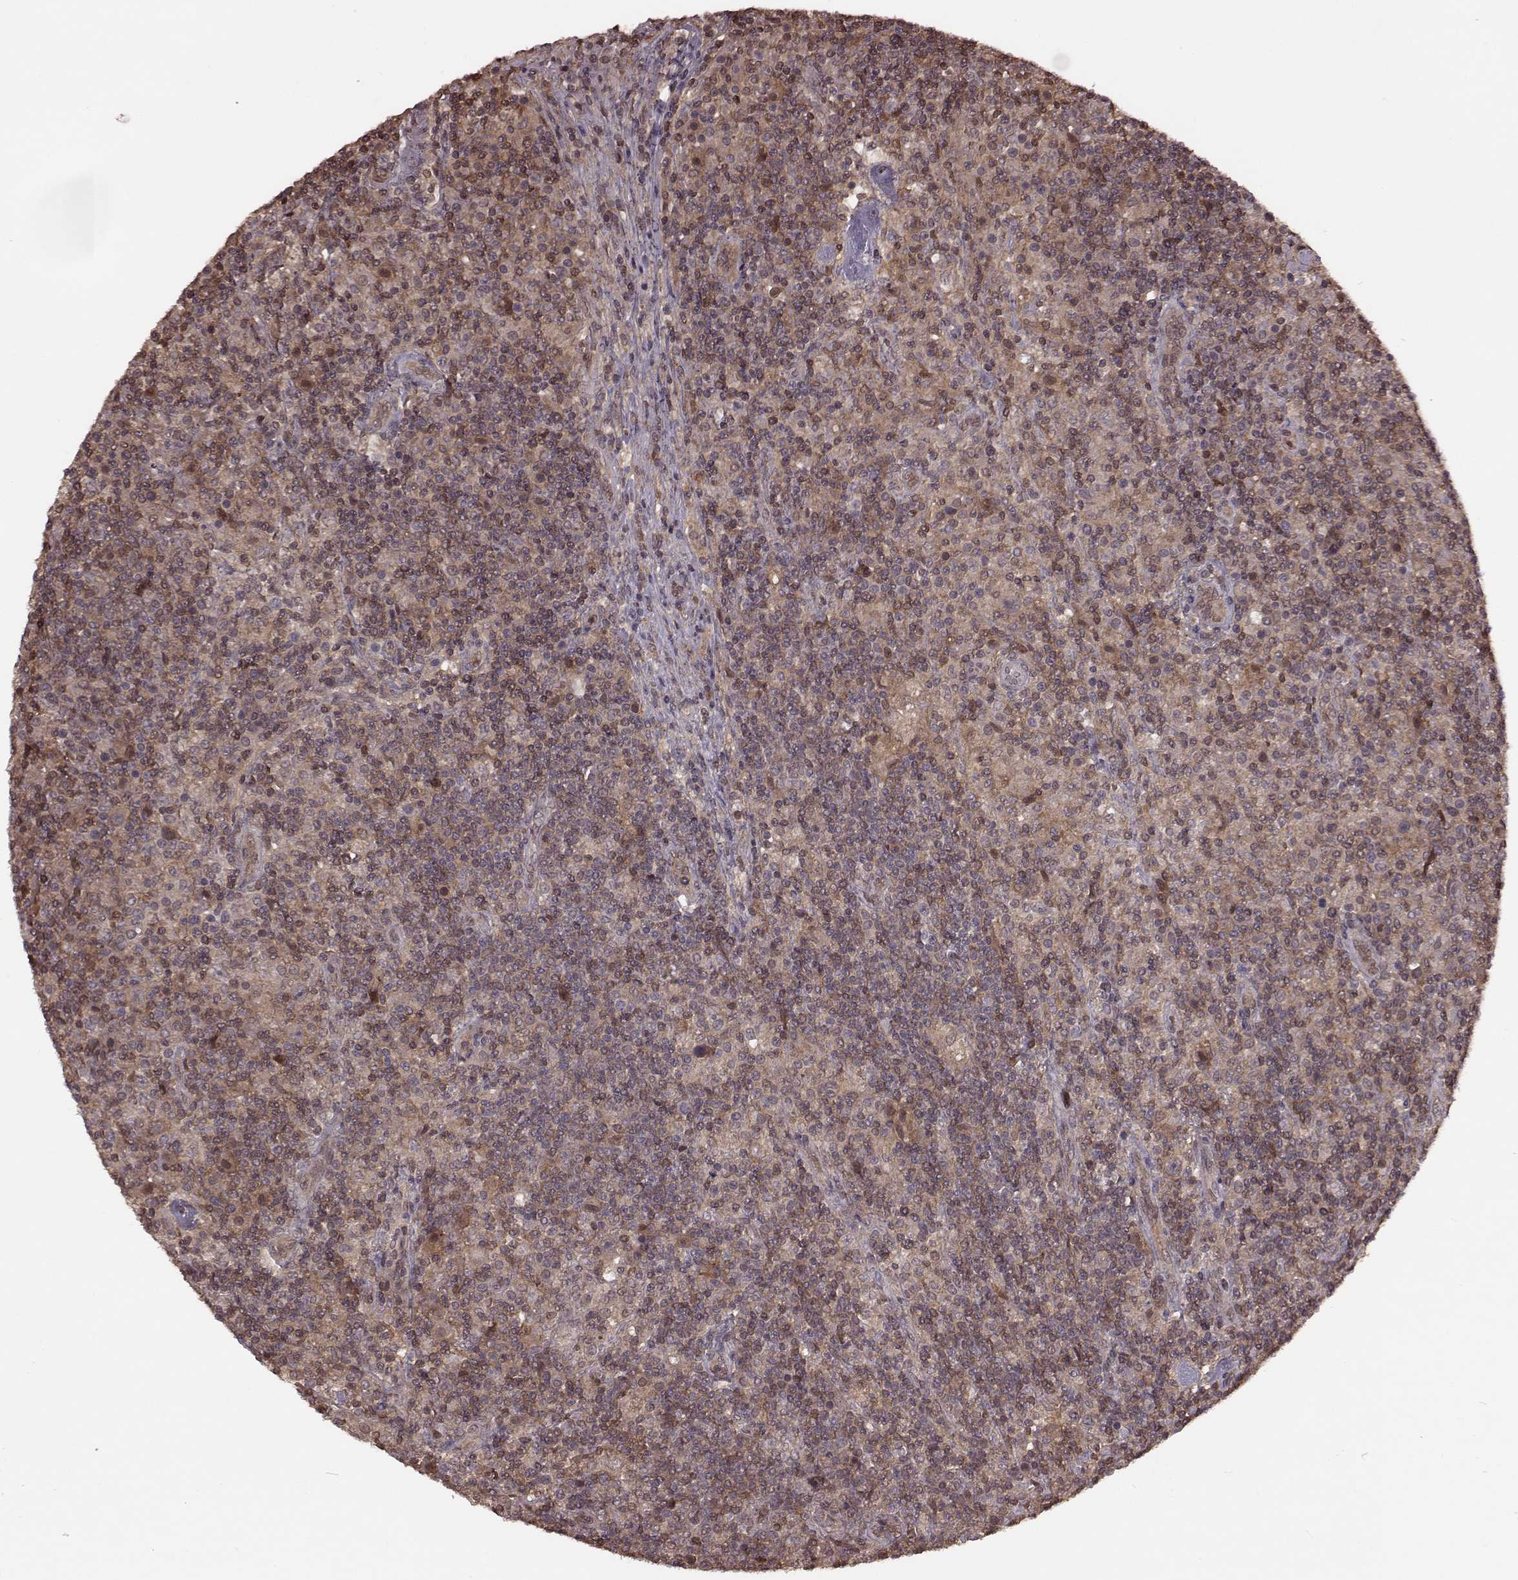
{"staining": {"intensity": "weak", "quantity": "25%-75%", "location": "cytoplasmic/membranous"}, "tissue": "lymphoma", "cell_type": "Tumor cells", "image_type": "cancer", "snomed": [{"axis": "morphology", "description": "Hodgkin's disease, NOS"}, {"axis": "topography", "description": "Lymph node"}], "caption": "Lymphoma stained with a brown dye shows weak cytoplasmic/membranous positive expression in about 25%-75% of tumor cells.", "gene": "GSS", "patient": {"sex": "male", "age": 70}}